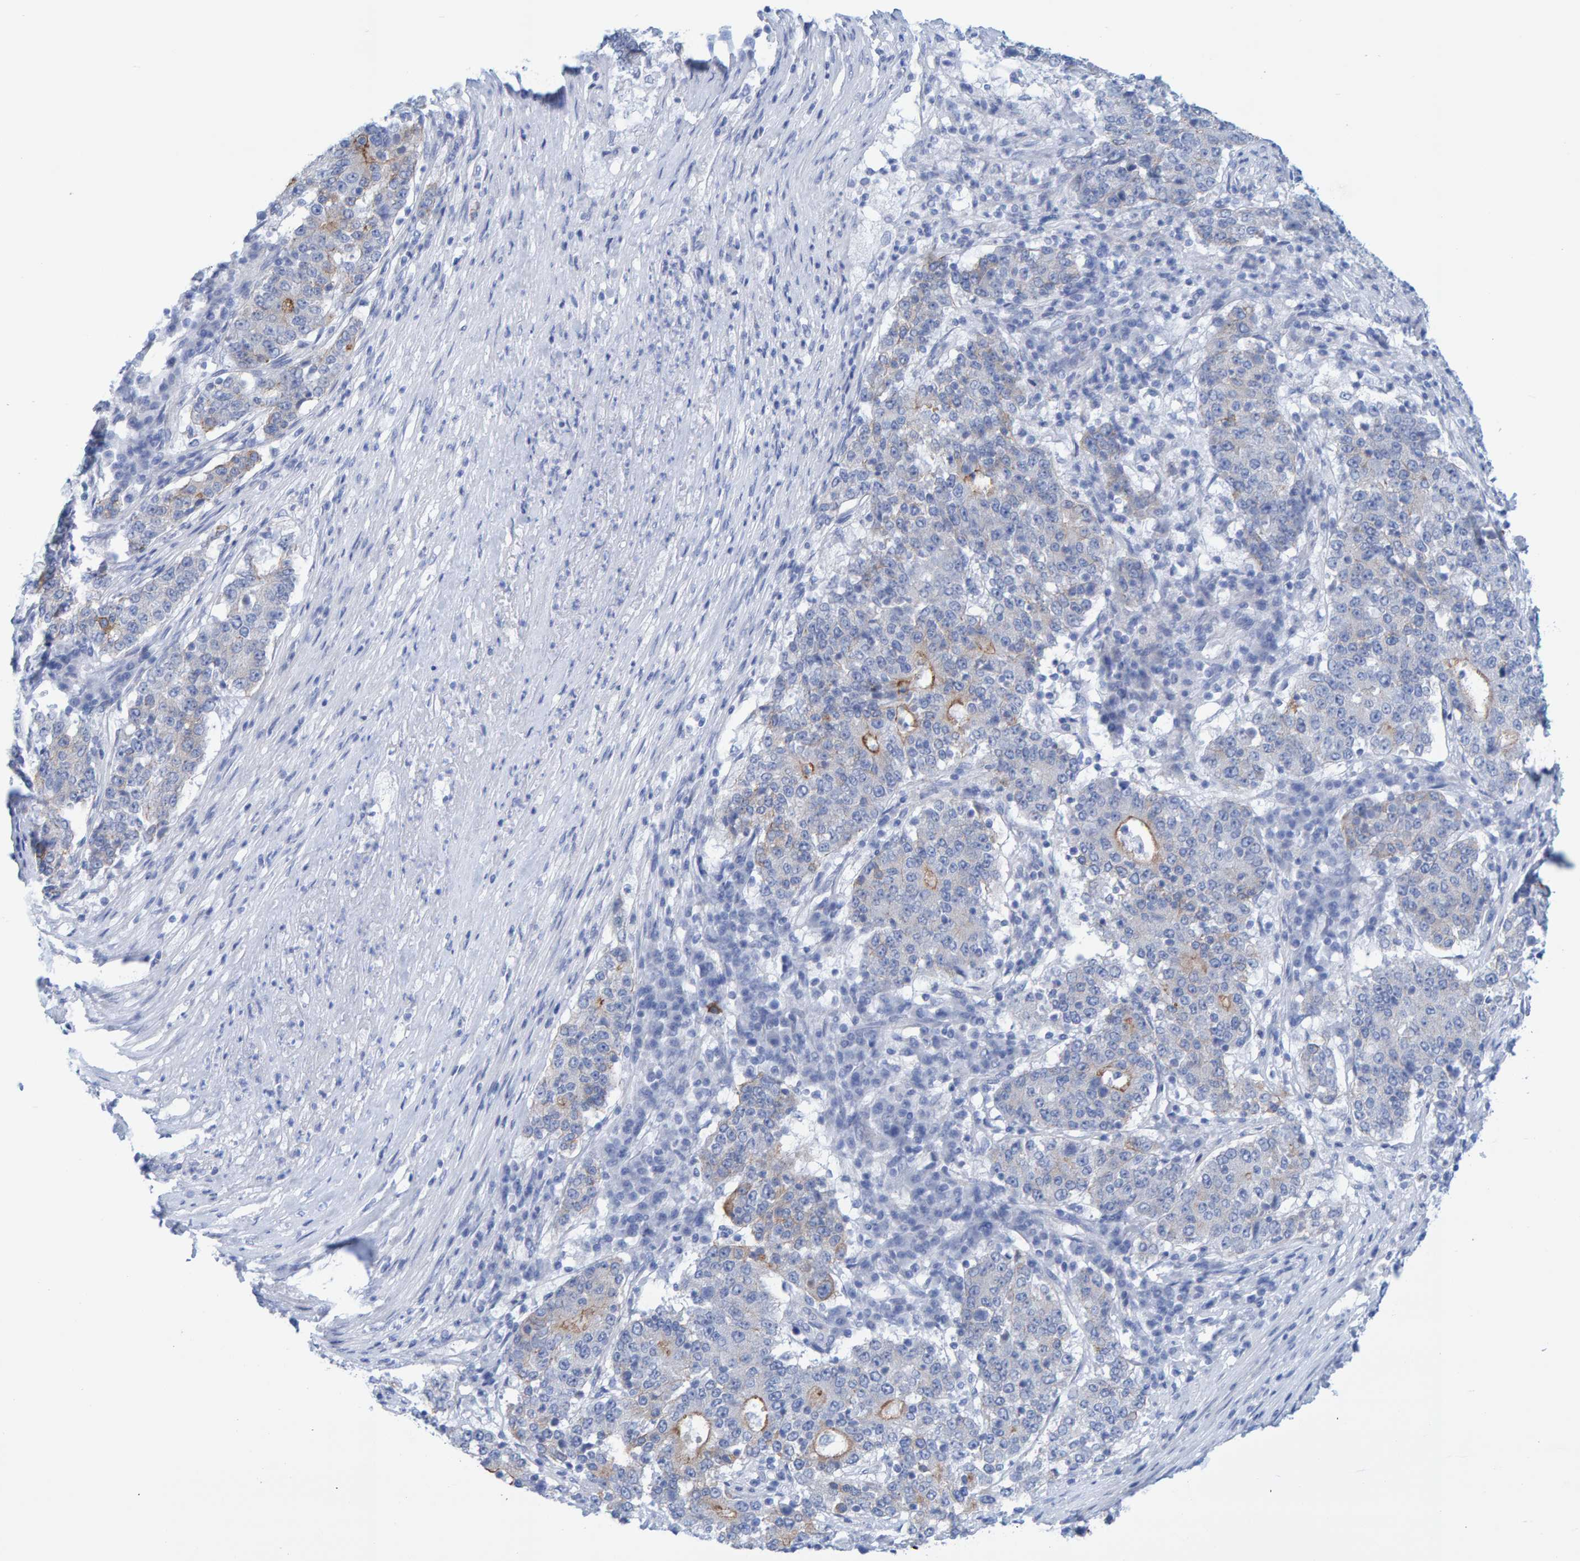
{"staining": {"intensity": "weak", "quantity": "<25%", "location": "cytoplasmic/membranous"}, "tissue": "stomach cancer", "cell_type": "Tumor cells", "image_type": "cancer", "snomed": [{"axis": "morphology", "description": "Adenocarcinoma, NOS"}, {"axis": "topography", "description": "Stomach"}], "caption": "Human stomach cancer stained for a protein using immunohistochemistry (IHC) displays no staining in tumor cells.", "gene": "JAKMIP3", "patient": {"sex": "male", "age": 59}}